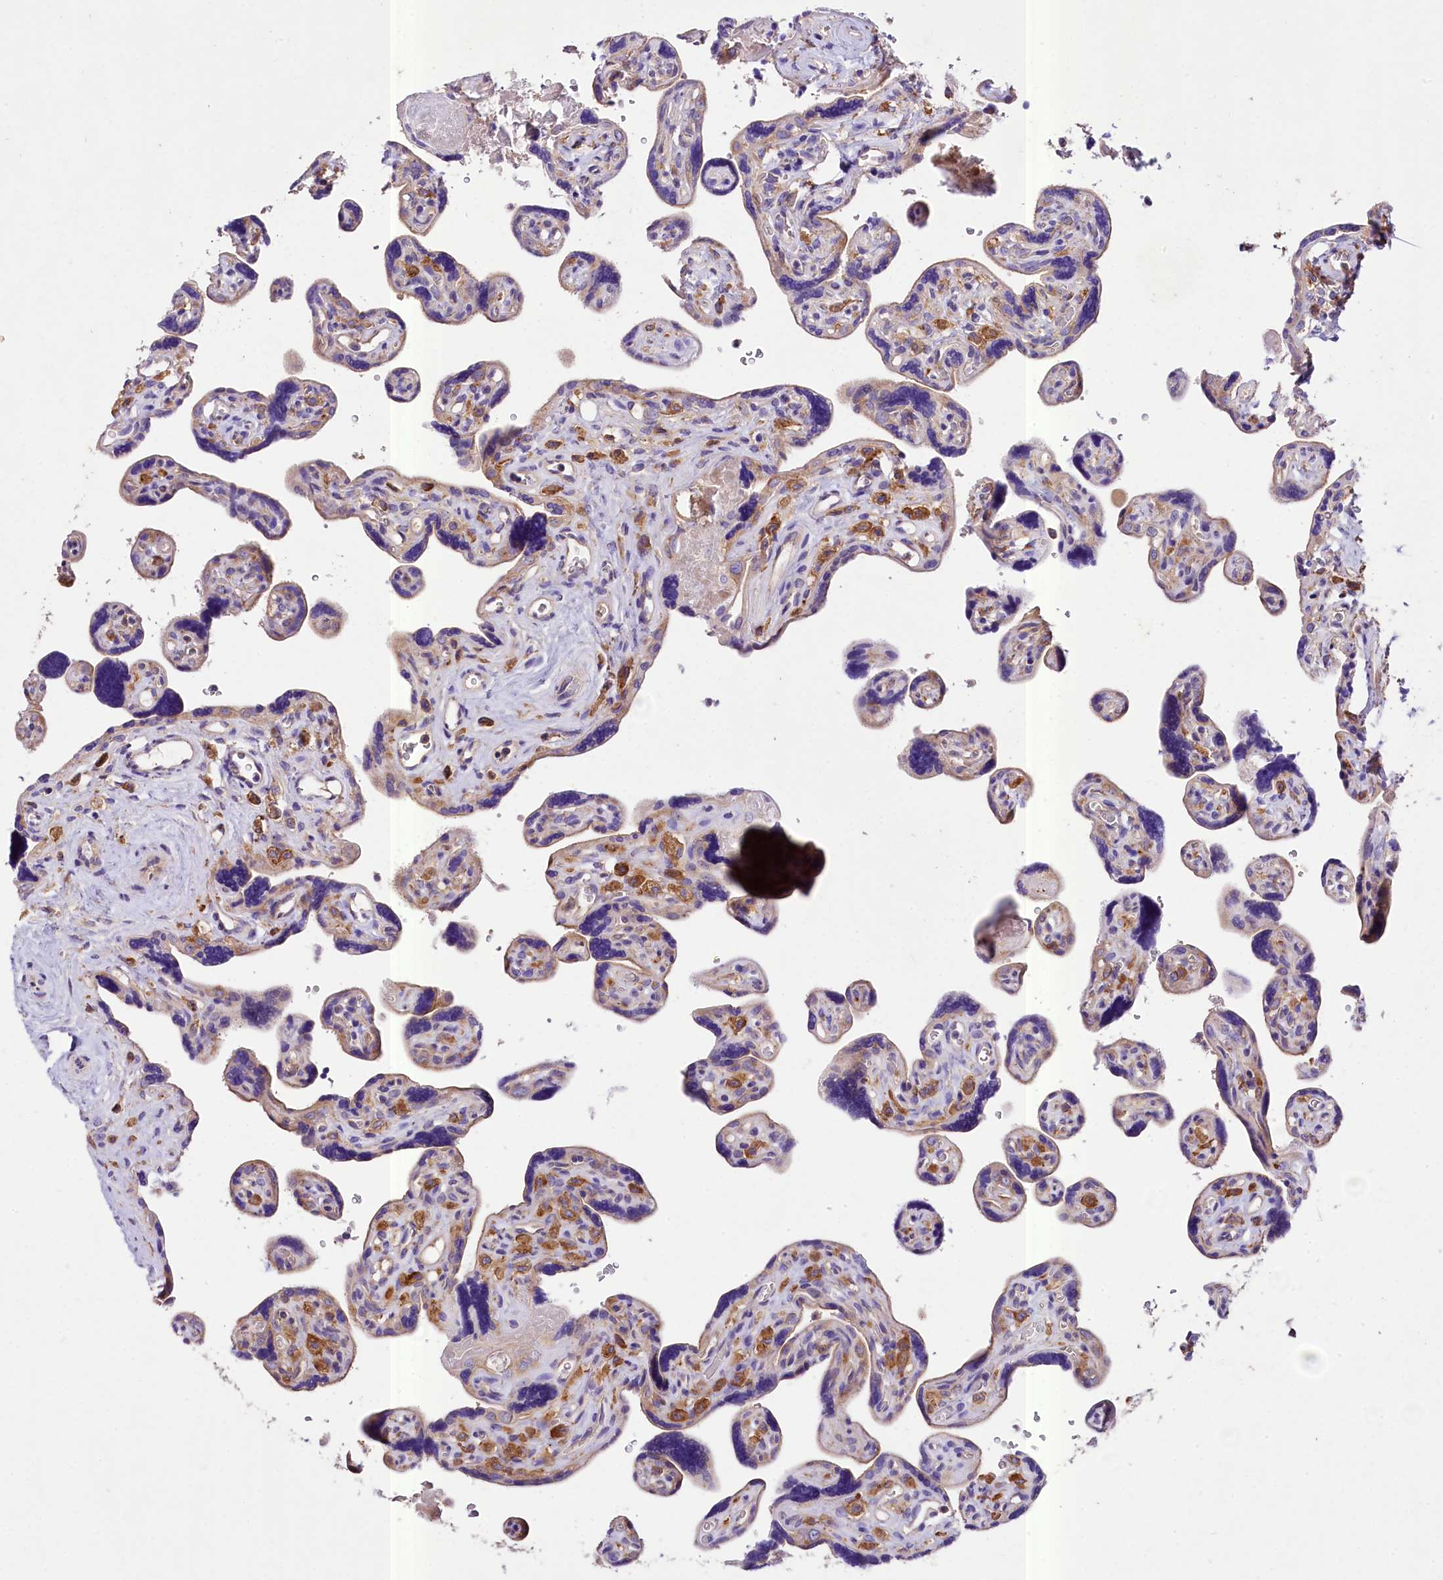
{"staining": {"intensity": "moderate", "quantity": "<25%", "location": "cytoplasmic/membranous"}, "tissue": "placenta", "cell_type": "Trophoblastic cells", "image_type": "normal", "snomed": [{"axis": "morphology", "description": "Normal tissue, NOS"}, {"axis": "topography", "description": "Placenta"}], "caption": "Immunohistochemical staining of benign placenta reveals moderate cytoplasmic/membranous protein expression in about <25% of trophoblastic cells. (DAB (3,3'-diaminobenzidine) IHC with brightfield microscopy, high magnification).", "gene": "PEMT", "patient": {"sex": "female", "age": 39}}